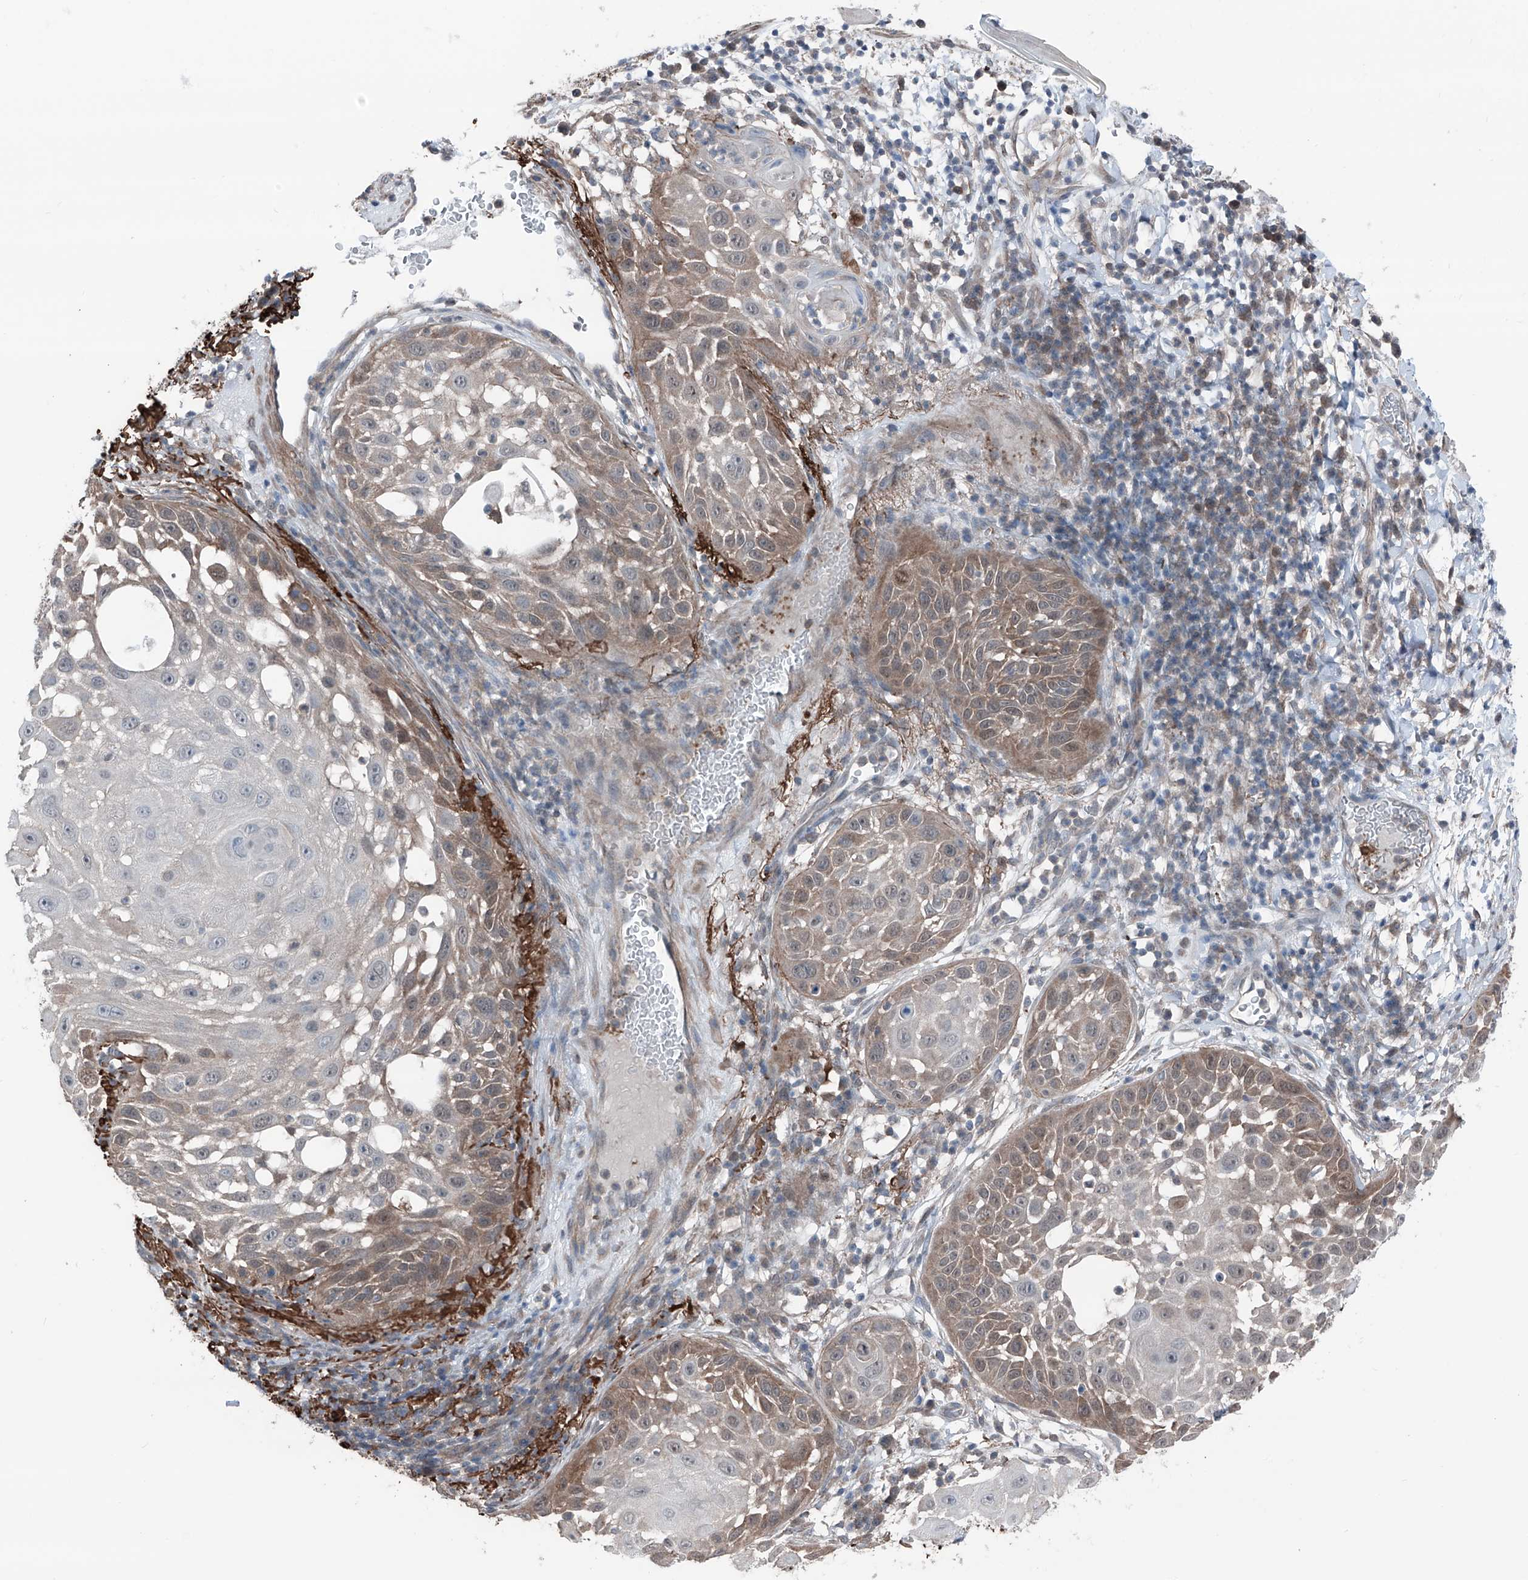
{"staining": {"intensity": "moderate", "quantity": "25%-75%", "location": "cytoplasmic/membranous"}, "tissue": "skin cancer", "cell_type": "Tumor cells", "image_type": "cancer", "snomed": [{"axis": "morphology", "description": "Squamous cell carcinoma, NOS"}, {"axis": "topography", "description": "Skin"}], "caption": "Tumor cells demonstrate moderate cytoplasmic/membranous positivity in about 25%-75% of cells in skin squamous cell carcinoma.", "gene": "HSPB11", "patient": {"sex": "female", "age": 44}}